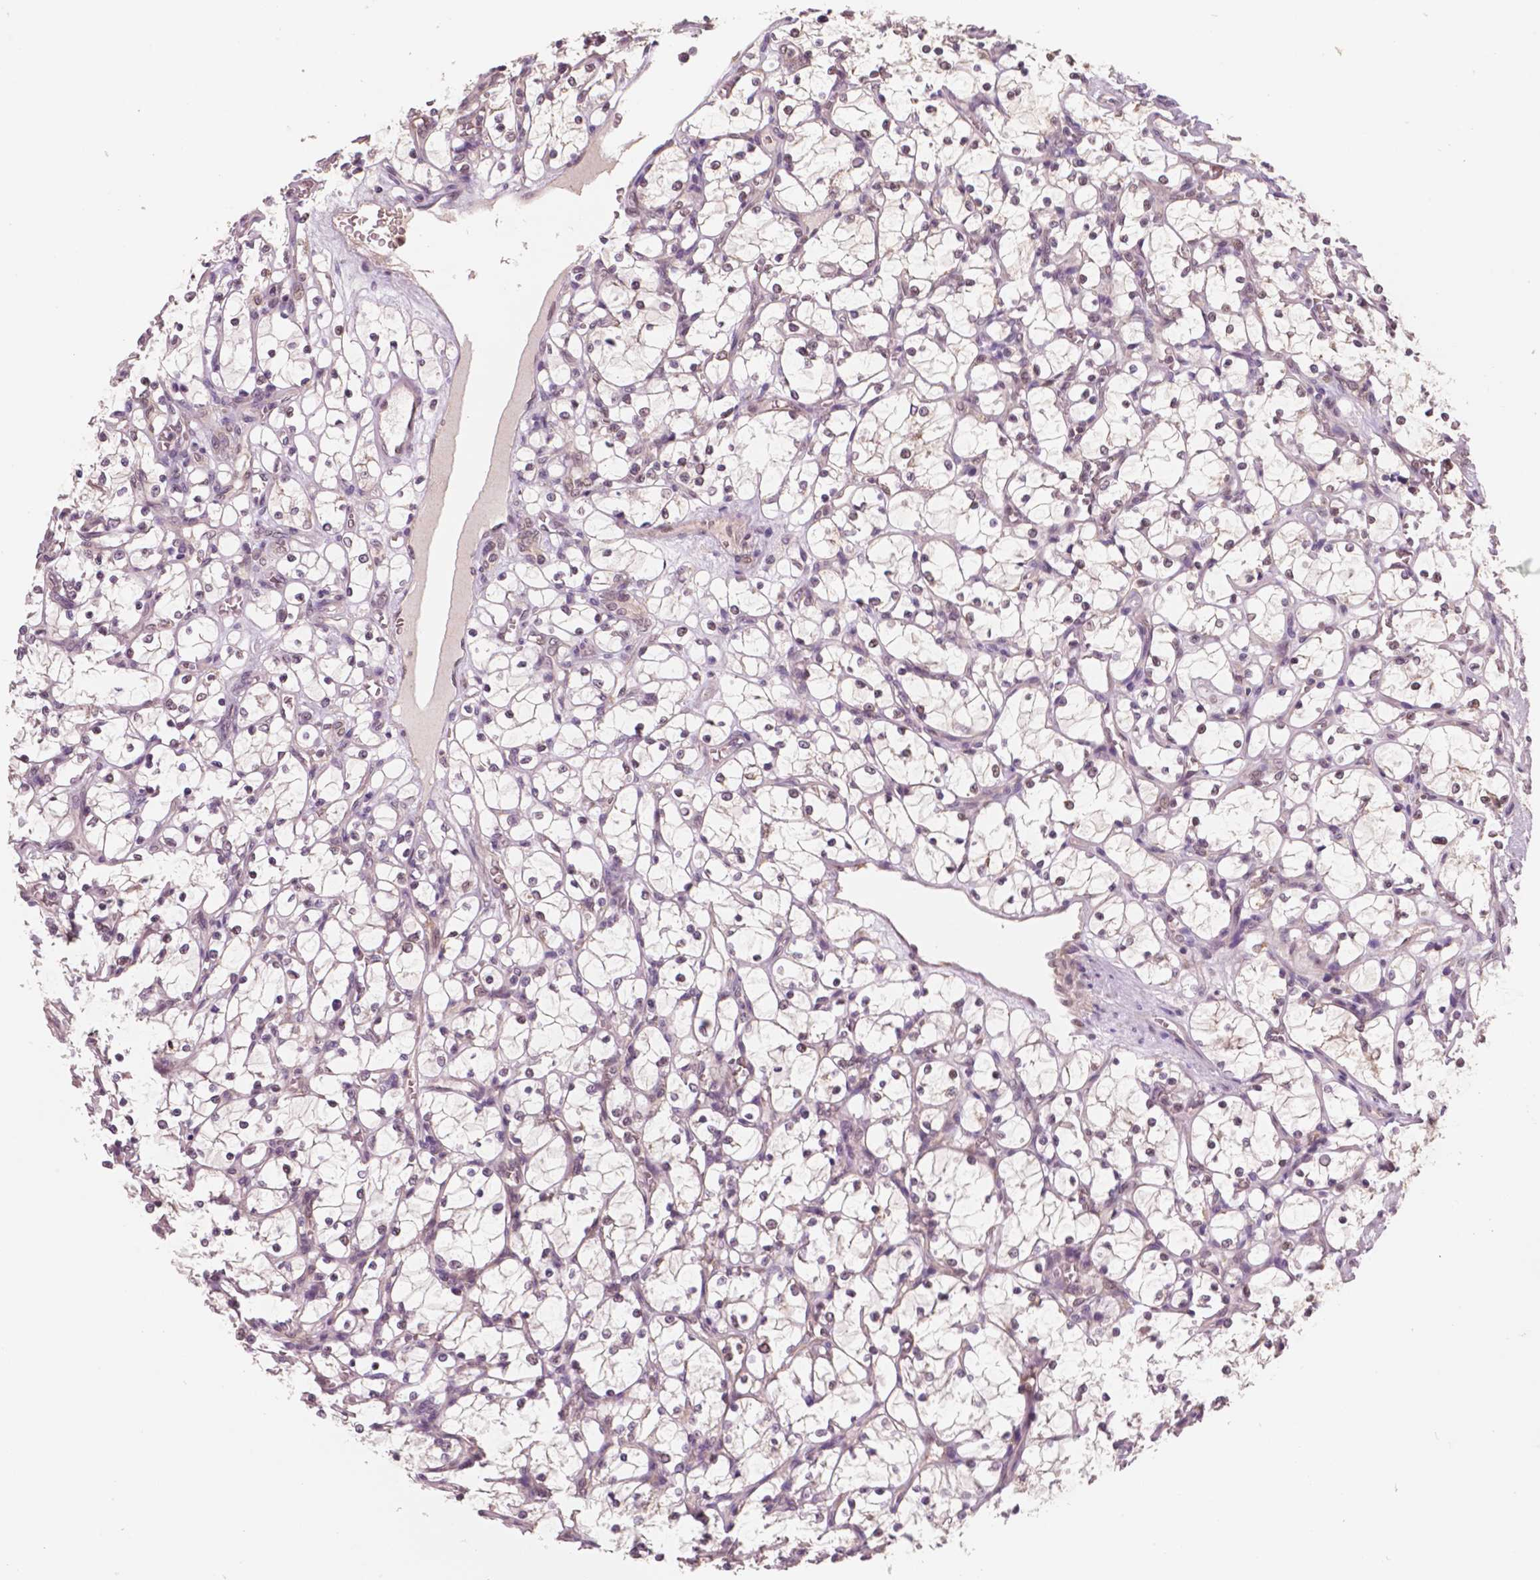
{"staining": {"intensity": "negative", "quantity": "none", "location": "none"}, "tissue": "renal cancer", "cell_type": "Tumor cells", "image_type": "cancer", "snomed": [{"axis": "morphology", "description": "Adenocarcinoma, NOS"}, {"axis": "topography", "description": "Kidney"}], "caption": "The micrograph exhibits no staining of tumor cells in adenocarcinoma (renal).", "gene": "STAT3", "patient": {"sex": "female", "age": 69}}